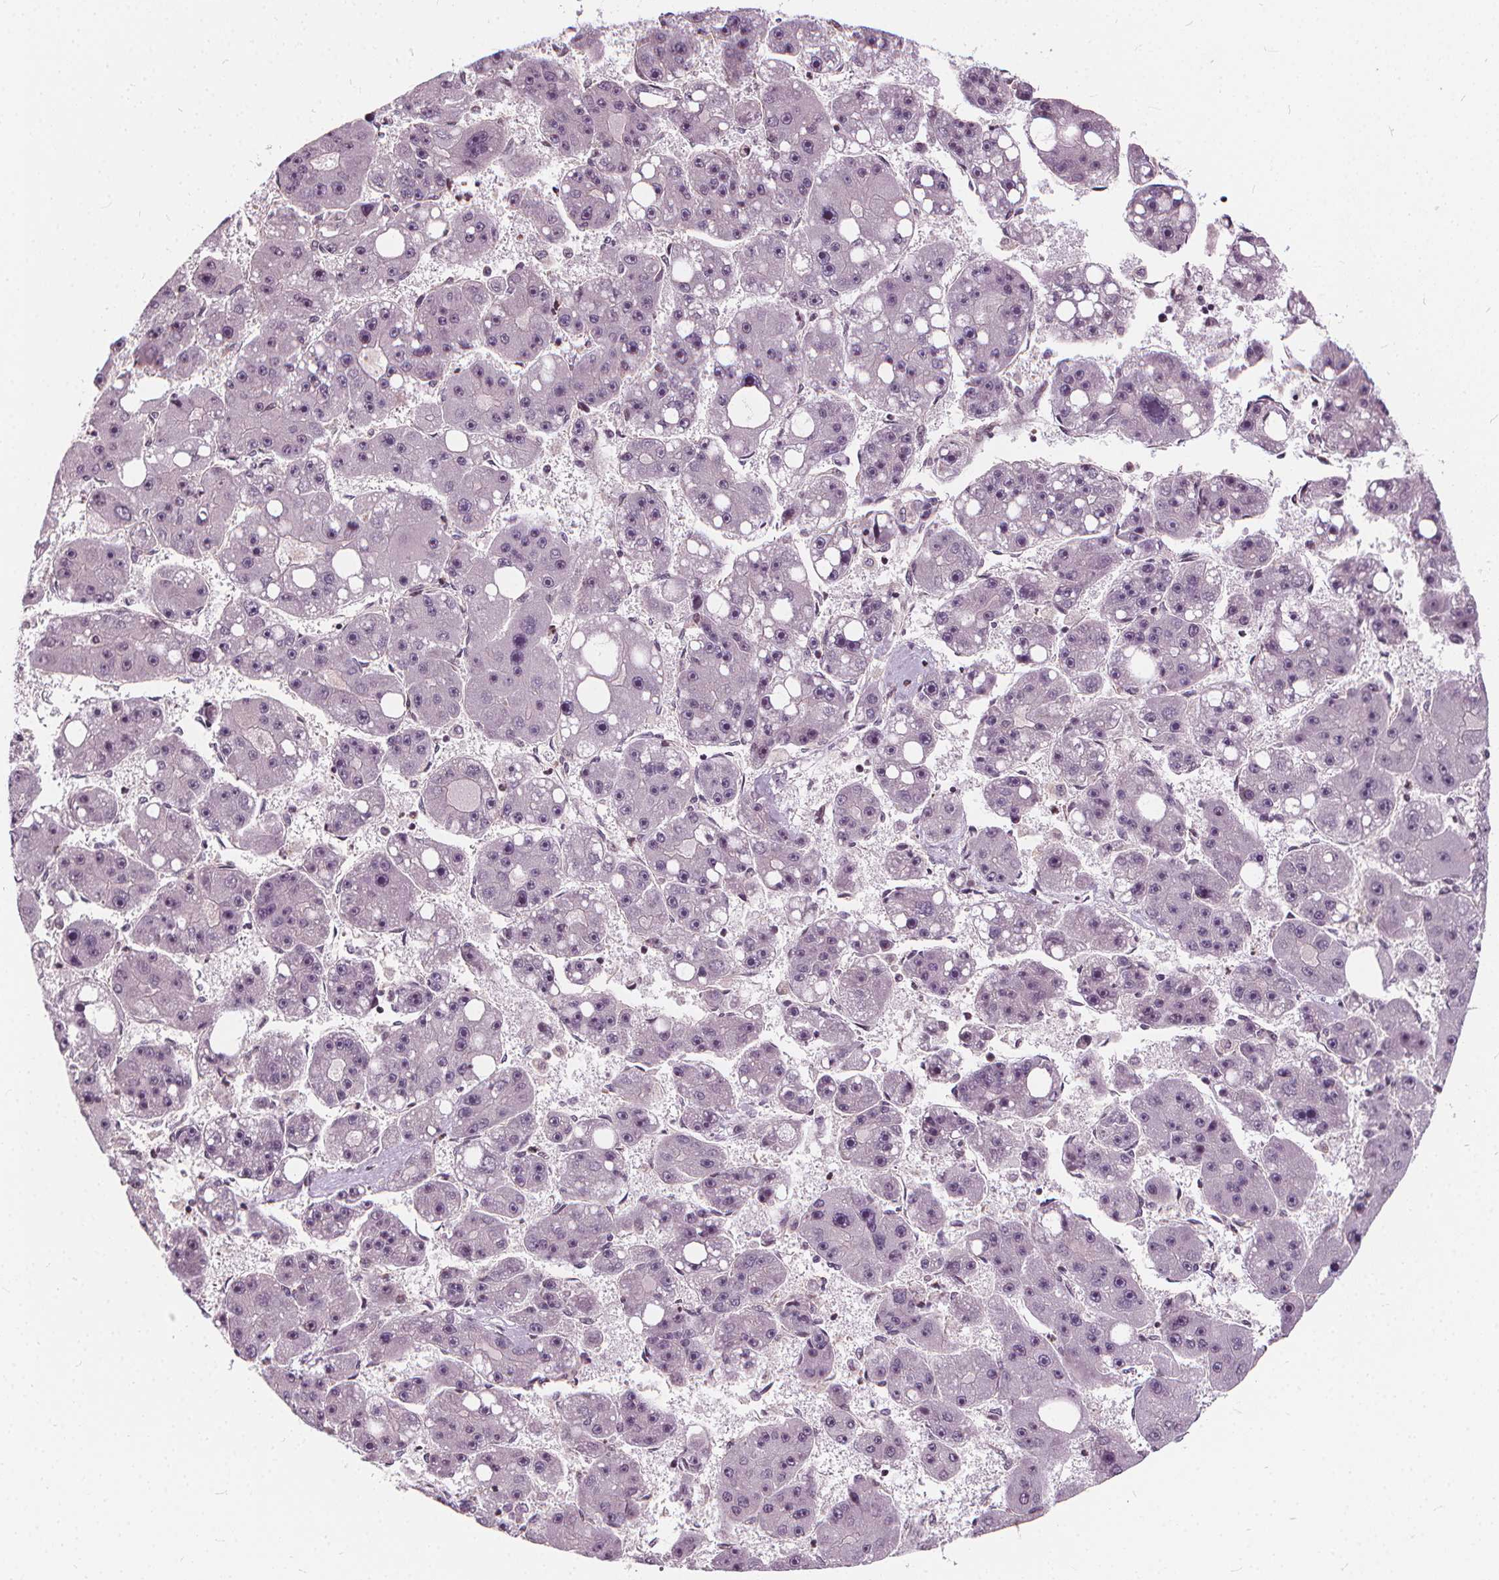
{"staining": {"intensity": "negative", "quantity": "none", "location": "none"}, "tissue": "liver cancer", "cell_type": "Tumor cells", "image_type": "cancer", "snomed": [{"axis": "morphology", "description": "Carcinoma, Hepatocellular, NOS"}, {"axis": "topography", "description": "Liver"}], "caption": "A histopathology image of human liver cancer is negative for staining in tumor cells.", "gene": "INPP5E", "patient": {"sex": "female", "age": 61}}